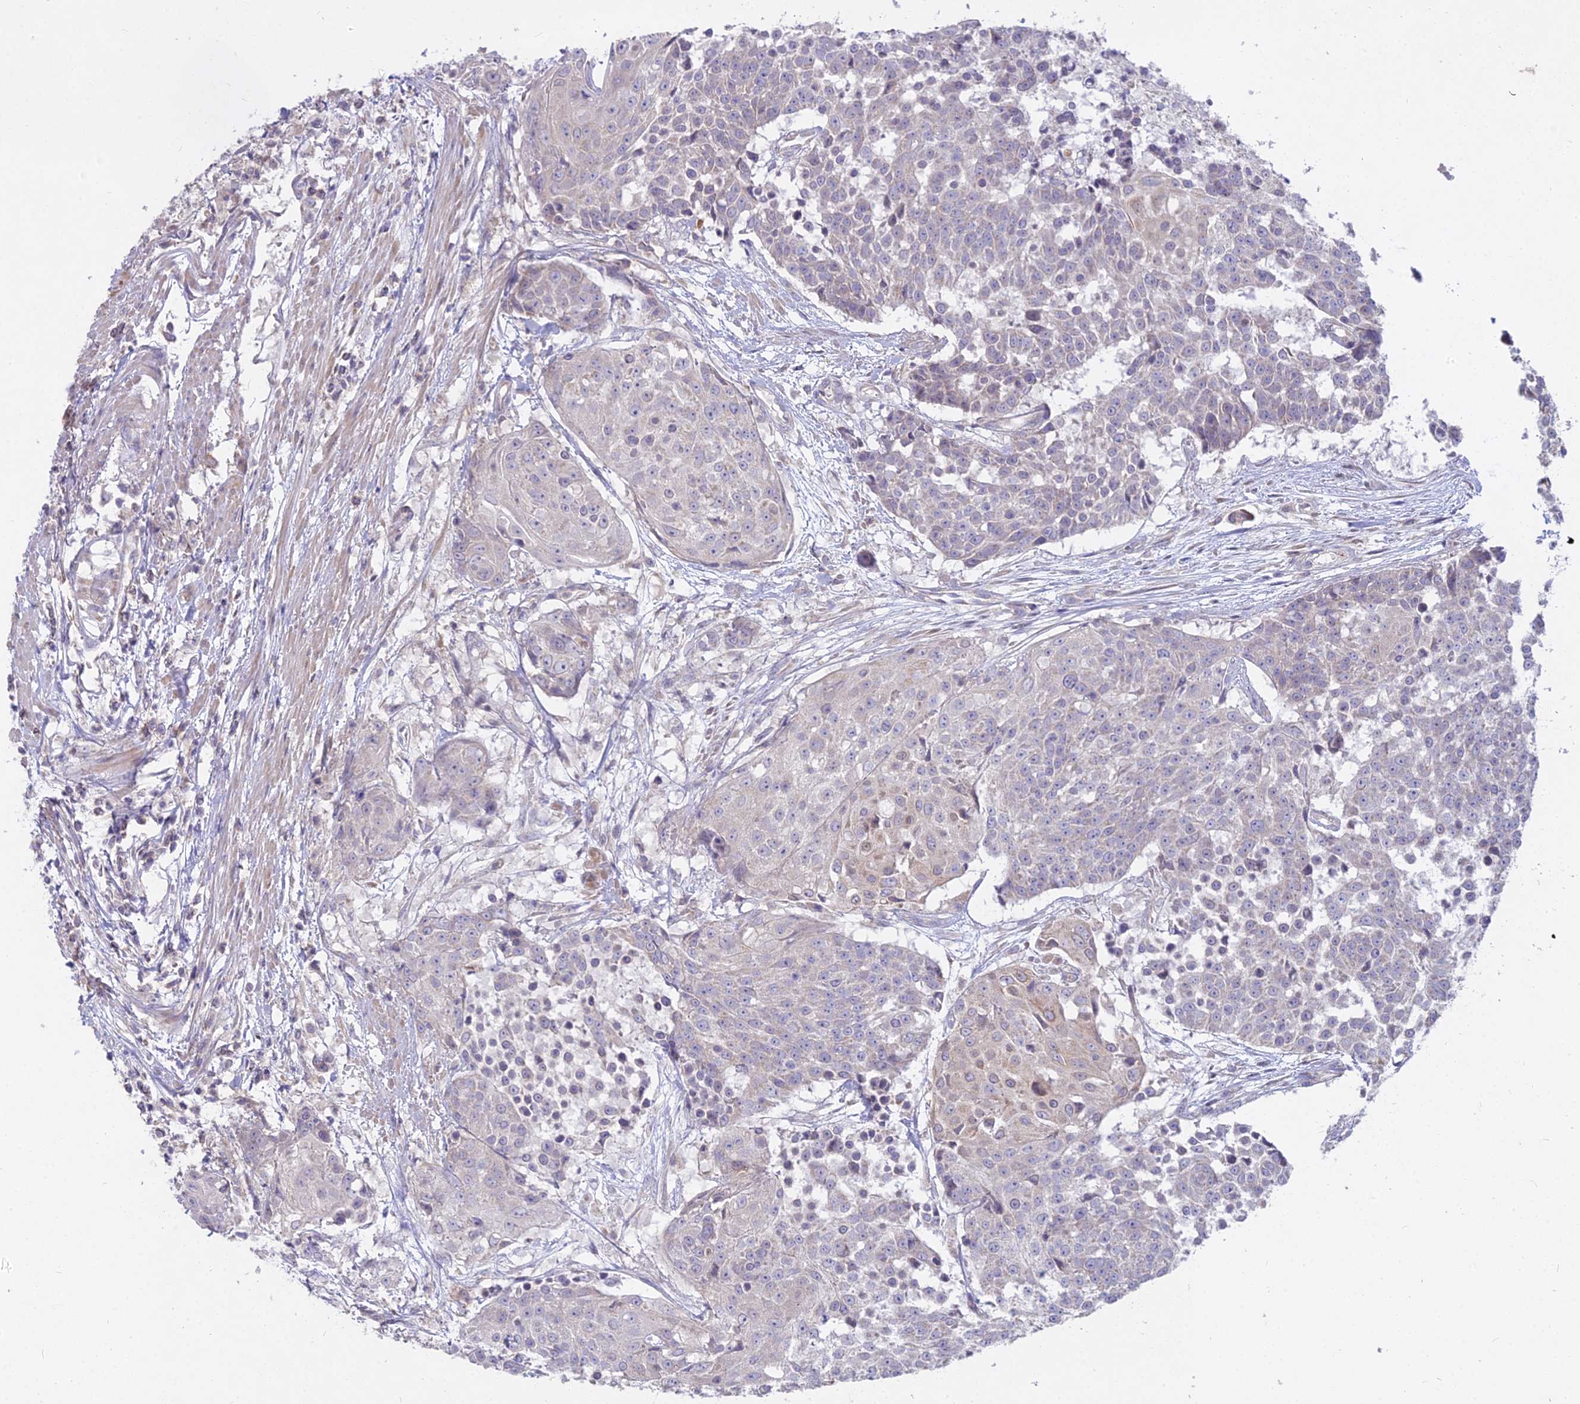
{"staining": {"intensity": "negative", "quantity": "none", "location": "none"}, "tissue": "urothelial cancer", "cell_type": "Tumor cells", "image_type": "cancer", "snomed": [{"axis": "morphology", "description": "Urothelial carcinoma, High grade"}, {"axis": "topography", "description": "Urinary bladder"}], "caption": "There is no significant staining in tumor cells of urothelial carcinoma (high-grade).", "gene": "MICU2", "patient": {"sex": "female", "age": 63}}